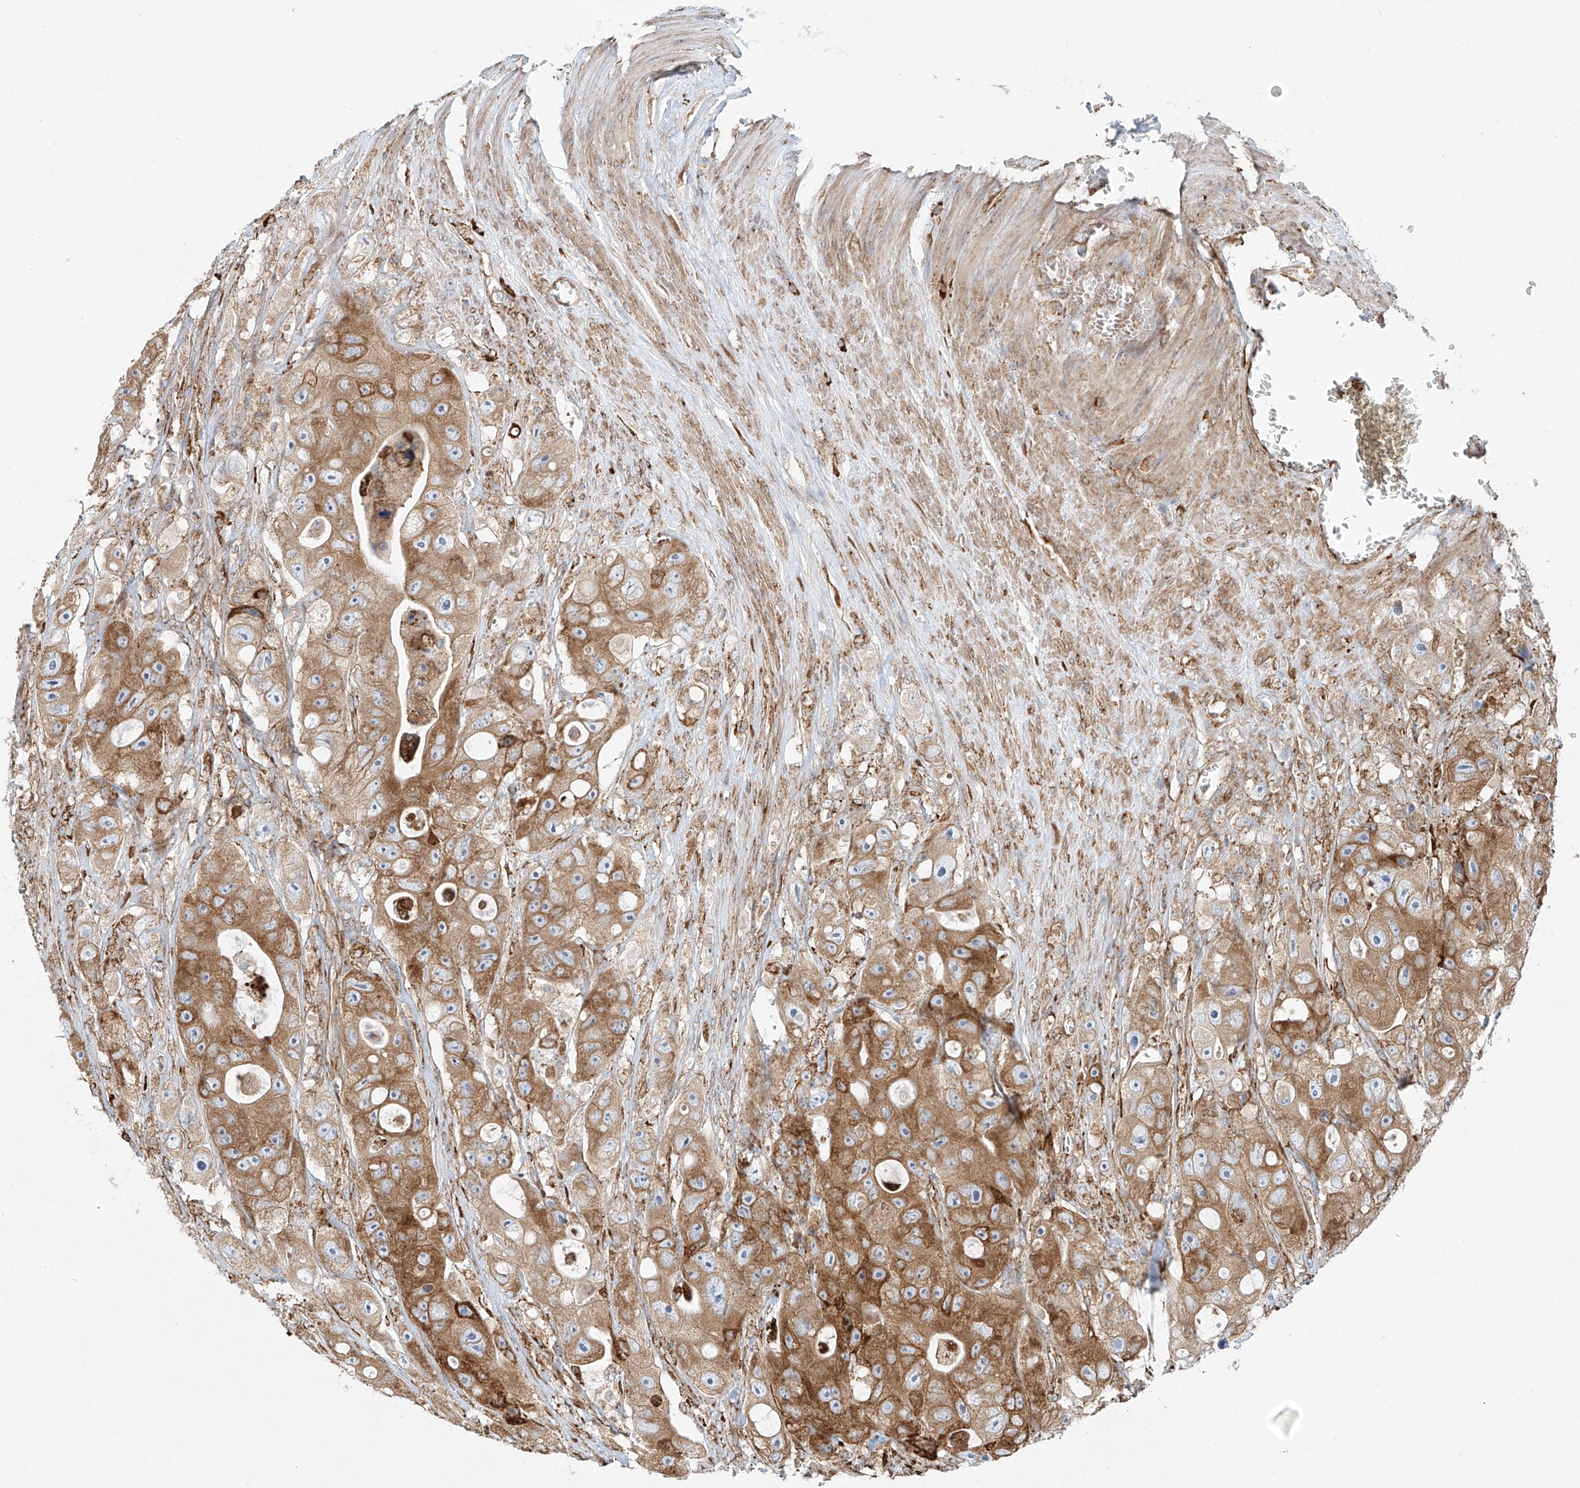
{"staining": {"intensity": "moderate", "quantity": ">75%", "location": "cytoplasmic/membranous"}, "tissue": "colorectal cancer", "cell_type": "Tumor cells", "image_type": "cancer", "snomed": [{"axis": "morphology", "description": "Adenocarcinoma, NOS"}, {"axis": "topography", "description": "Colon"}], "caption": "Immunohistochemistry image of neoplastic tissue: human colorectal adenocarcinoma stained using IHC demonstrates medium levels of moderate protein expression localized specifically in the cytoplasmic/membranous of tumor cells, appearing as a cytoplasmic/membranous brown color.", "gene": "EIPR1", "patient": {"sex": "female", "age": 46}}